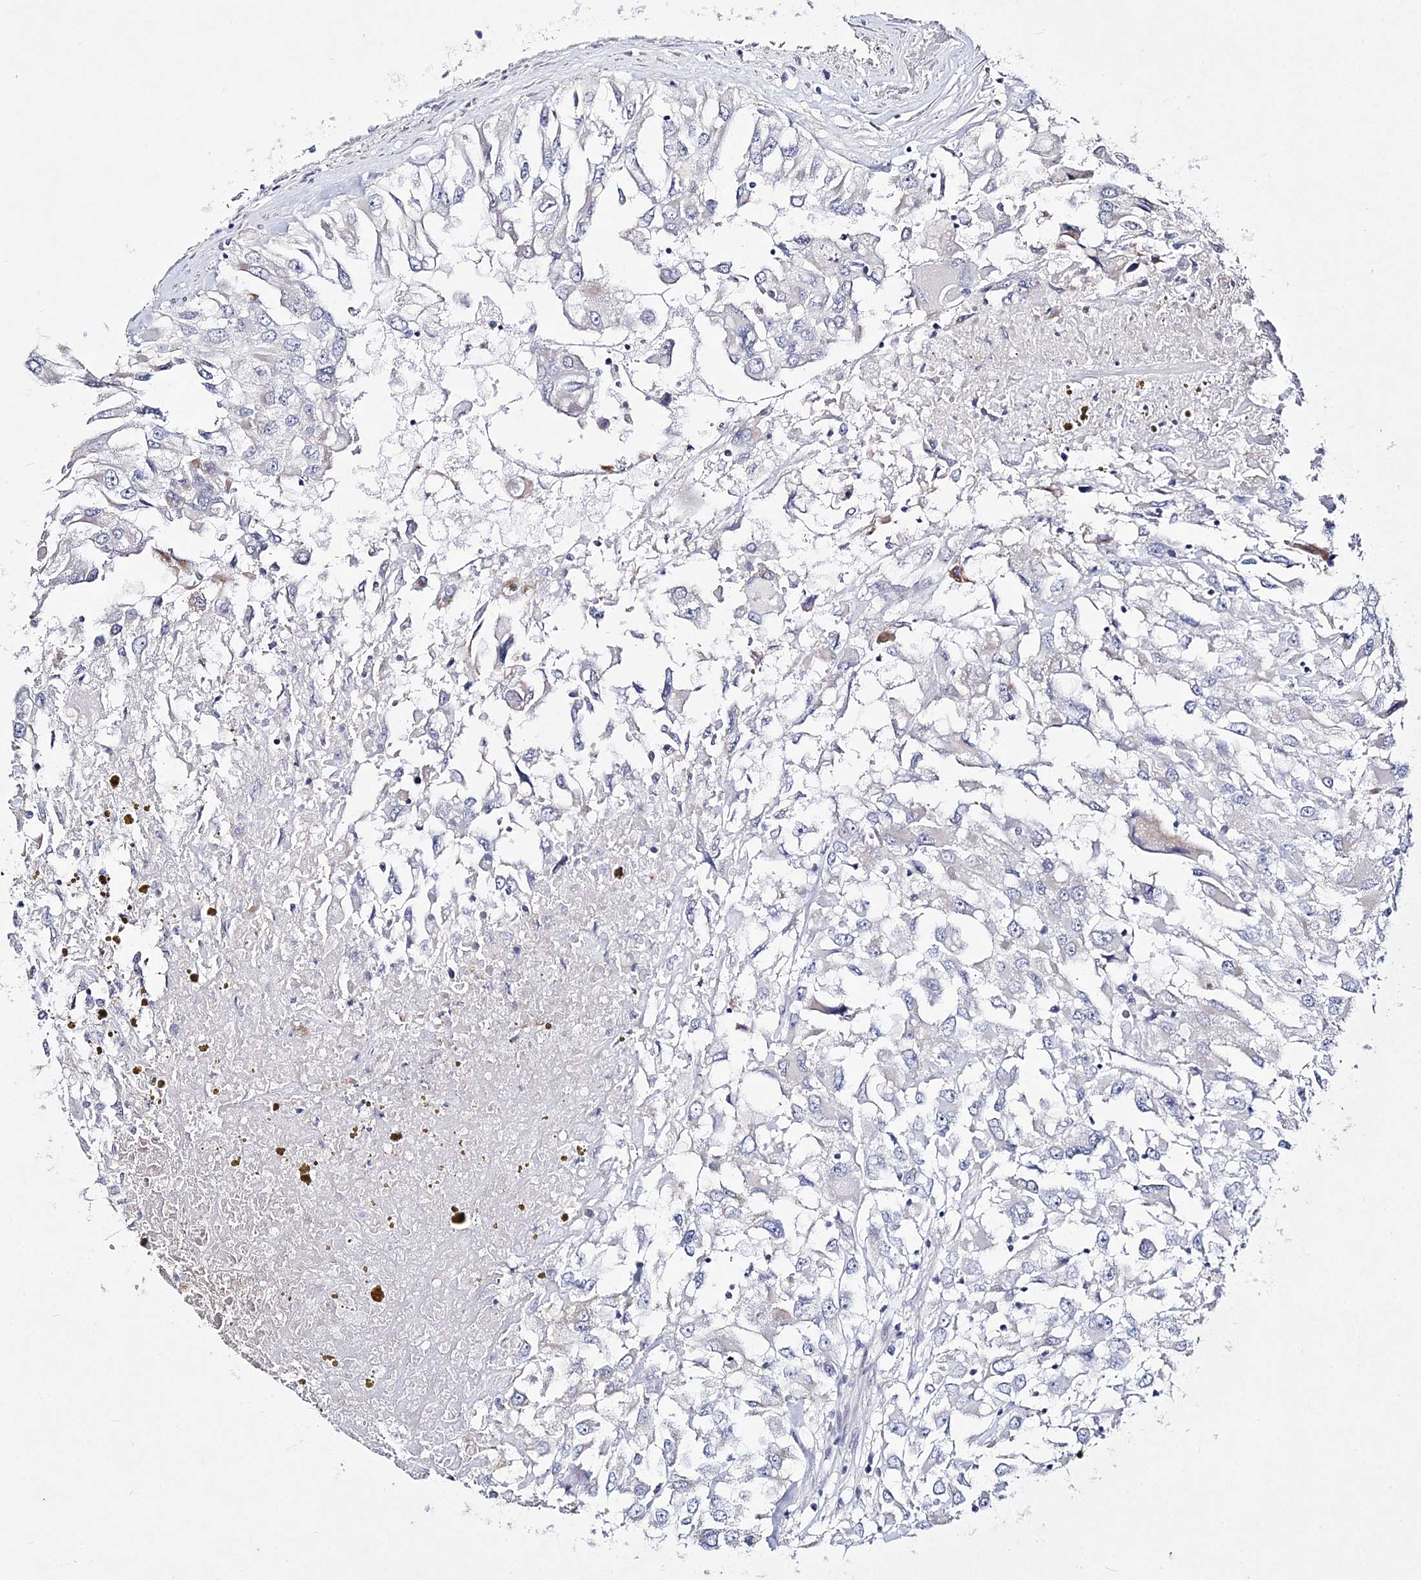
{"staining": {"intensity": "negative", "quantity": "none", "location": "none"}, "tissue": "renal cancer", "cell_type": "Tumor cells", "image_type": "cancer", "snomed": [{"axis": "morphology", "description": "Adenocarcinoma, NOS"}, {"axis": "topography", "description": "Kidney"}], "caption": "Tumor cells are negative for protein expression in human renal adenocarcinoma. Nuclei are stained in blue.", "gene": "ANO1", "patient": {"sex": "female", "age": 52}}